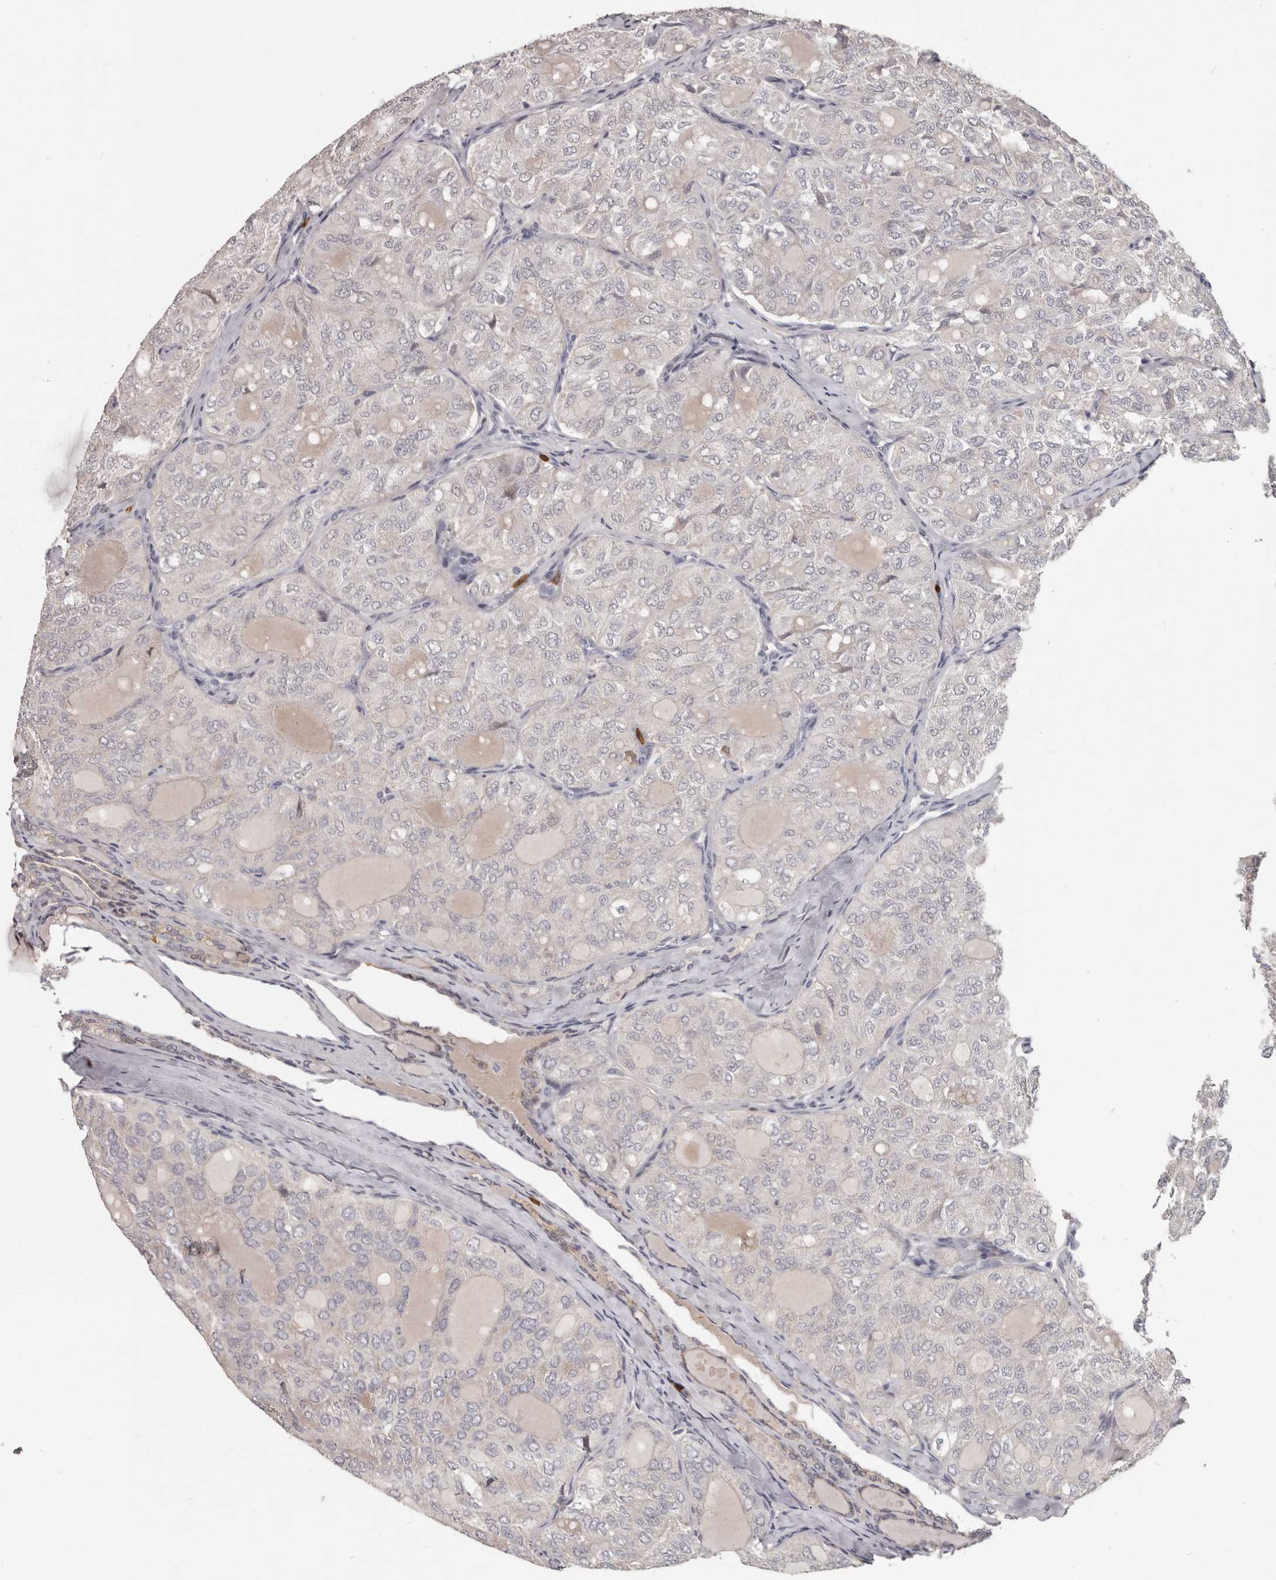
{"staining": {"intensity": "negative", "quantity": "none", "location": "none"}, "tissue": "thyroid cancer", "cell_type": "Tumor cells", "image_type": "cancer", "snomed": [{"axis": "morphology", "description": "Follicular adenoma carcinoma, NOS"}, {"axis": "topography", "description": "Thyroid gland"}], "caption": "Immunohistochemistry image of neoplastic tissue: human thyroid cancer stained with DAB (3,3'-diaminobenzidine) shows no significant protein positivity in tumor cells.", "gene": "GPR157", "patient": {"sex": "male", "age": 75}}